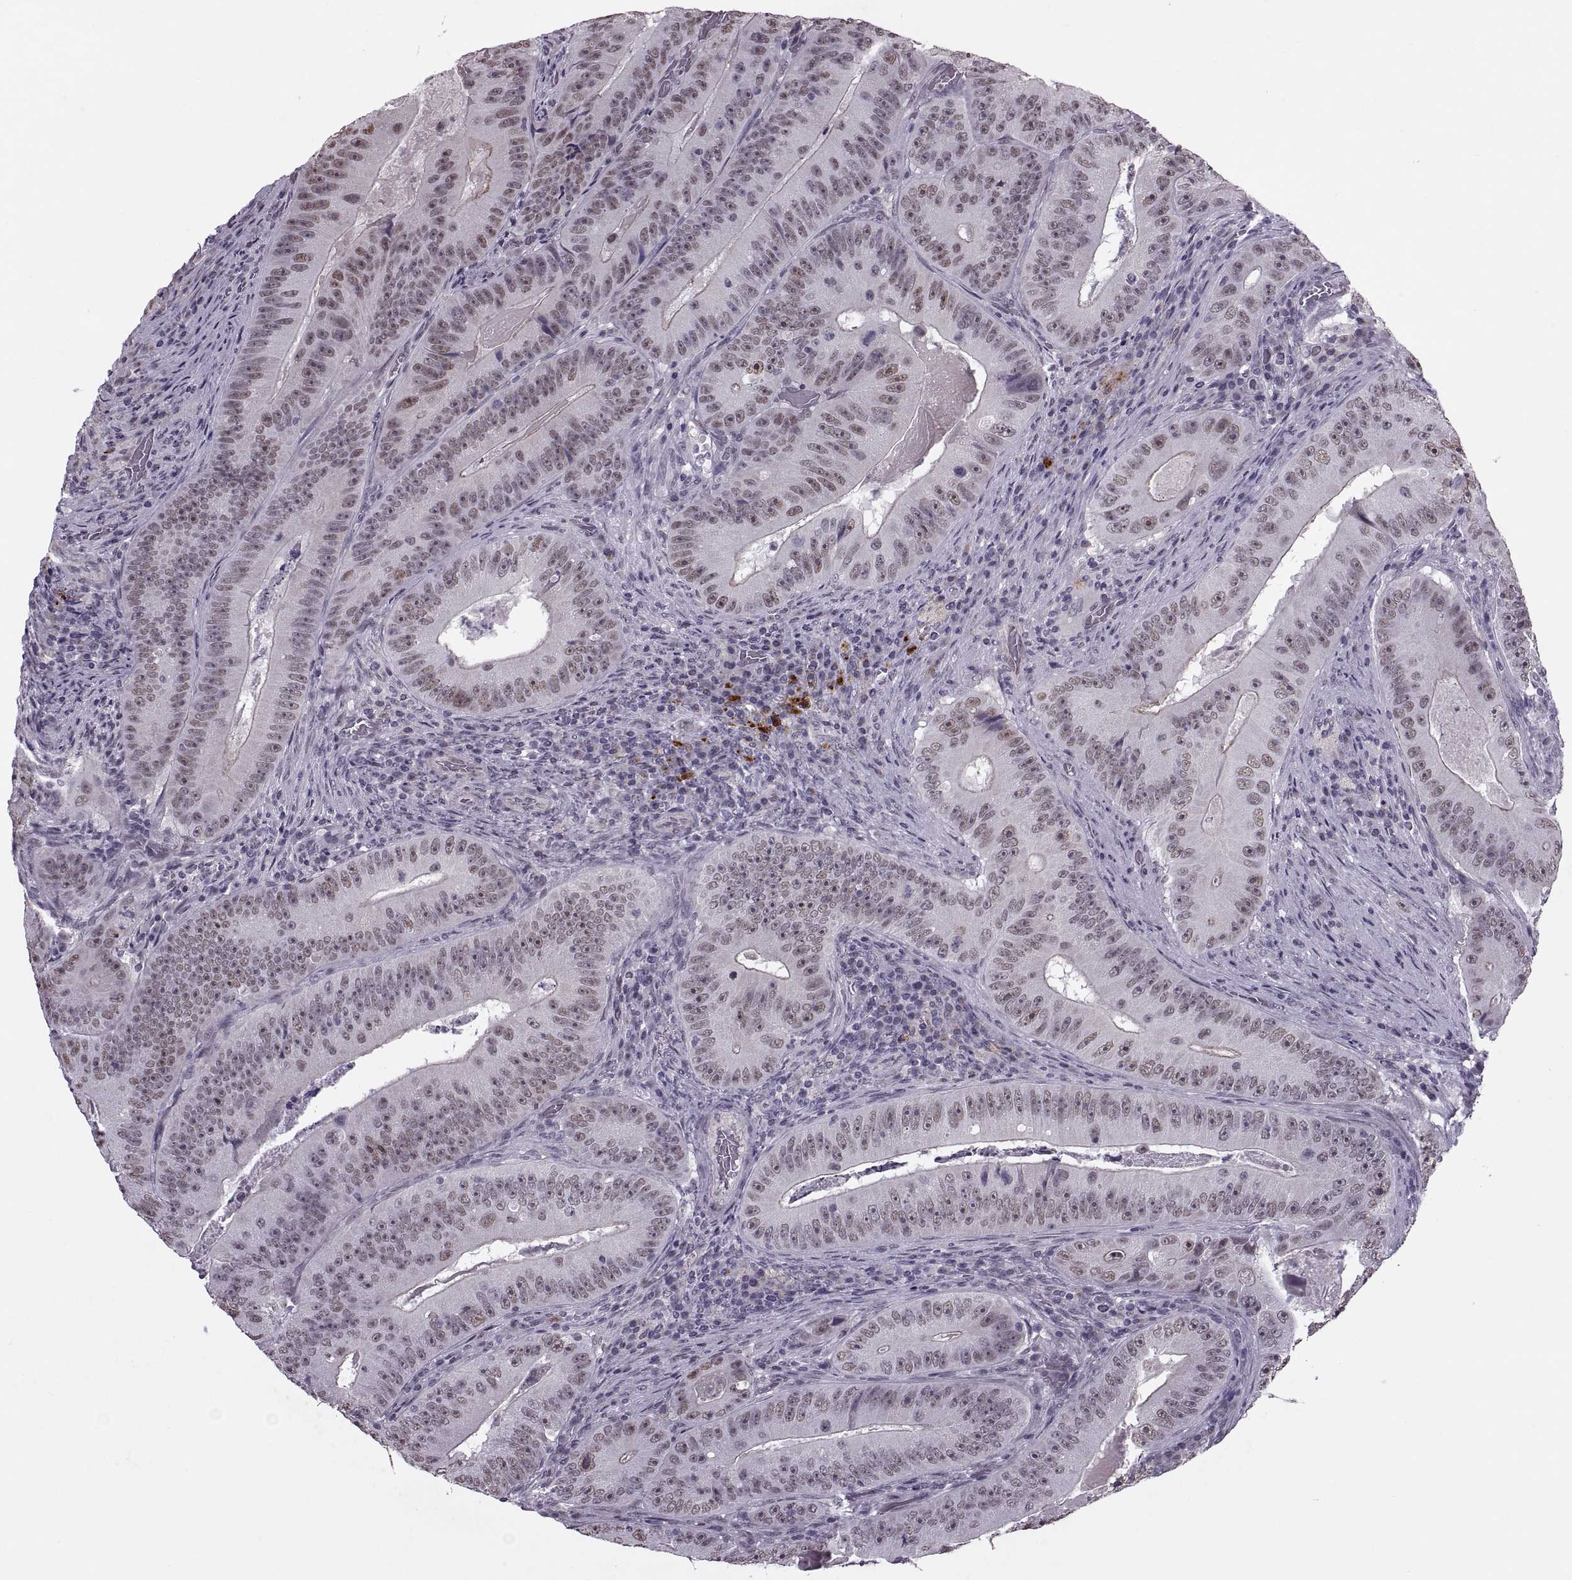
{"staining": {"intensity": "weak", "quantity": "25%-75%", "location": "nuclear"}, "tissue": "colorectal cancer", "cell_type": "Tumor cells", "image_type": "cancer", "snomed": [{"axis": "morphology", "description": "Adenocarcinoma, NOS"}, {"axis": "topography", "description": "Colon"}], "caption": "Human adenocarcinoma (colorectal) stained with a brown dye reveals weak nuclear positive expression in about 25%-75% of tumor cells.", "gene": "PRSS37", "patient": {"sex": "female", "age": 86}}